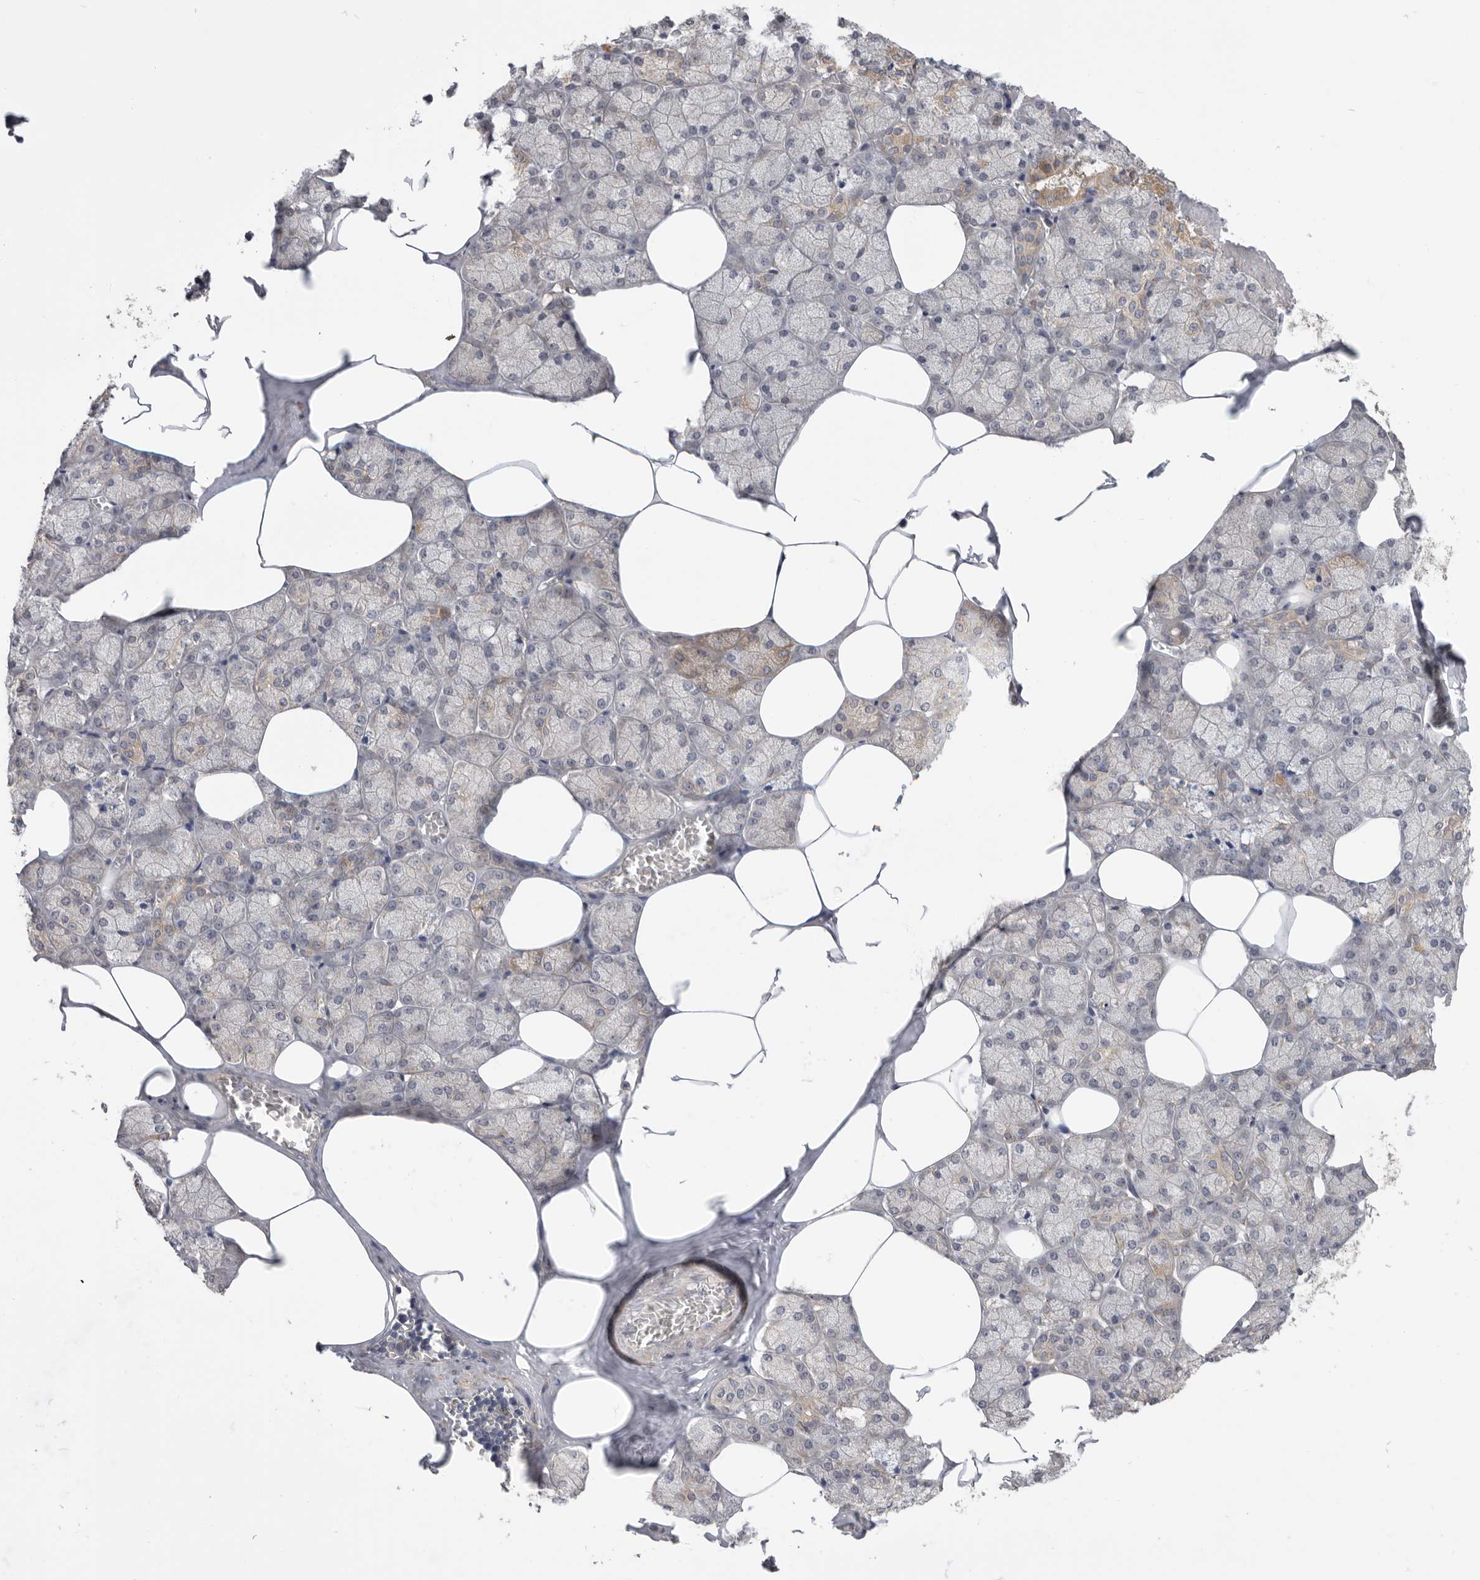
{"staining": {"intensity": "moderate", "quantity": "25%-75%", "location": "cytoplasmic/membranous"}, "tissue": "salivary gland", "cell_type": "Glandular cells", "image_type": "normal", "snomed": [{"axis": "morphology", "description": "Normal tissue, NOS"}, {"axis": "topography", "description": "Salivary gland"}], "caption": "Immunohistochemical staining of unremarkable human salivary gland displays moderate cytoplasmic/membranous protein expression in approximately 25%-75% of glandular cells. (IHC, brightfield microscopy, high magnification).", "gene": "MTFR1L", "patient": {"sex": "male", "age": 62}}